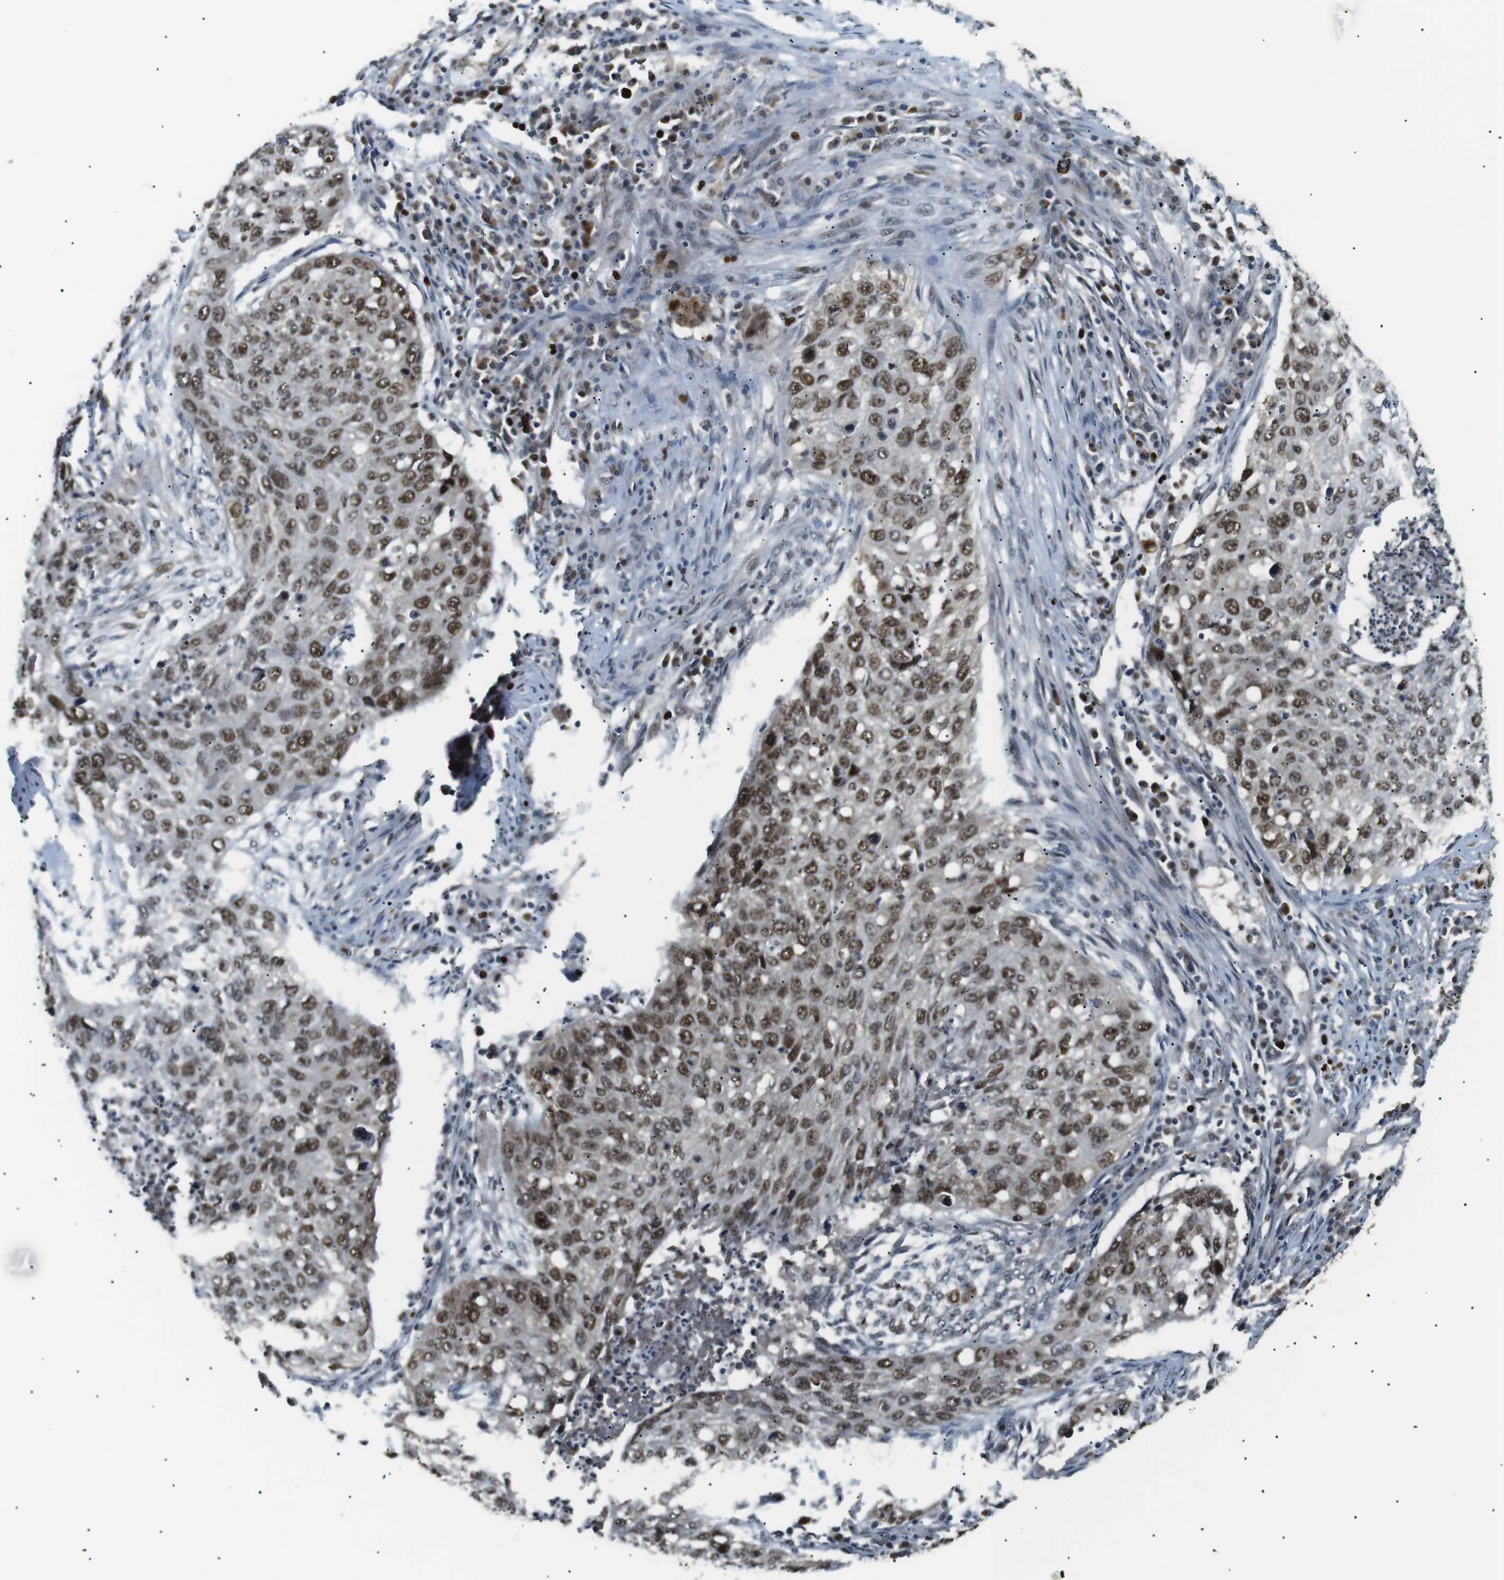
{"staining": {"intensity": "moderate", "quantity": ">75%", "location": "nuclear"}, "tissue": "lung cancer", "cell_type": "Tumor cells", "image_type": "cancer", "snomed": [{"axis": "morphology", "description": "Squamous cell carcinoma, NOS"}, {"axis": "topography", "description": "Lung"}], "caption": "A micrograph of human lung cancer stained for a protein demonstrates moderate nuclear brown staining in tumor cells.", "gene": "ORAI3", "patient": {"sex": "female", "age": 63}}